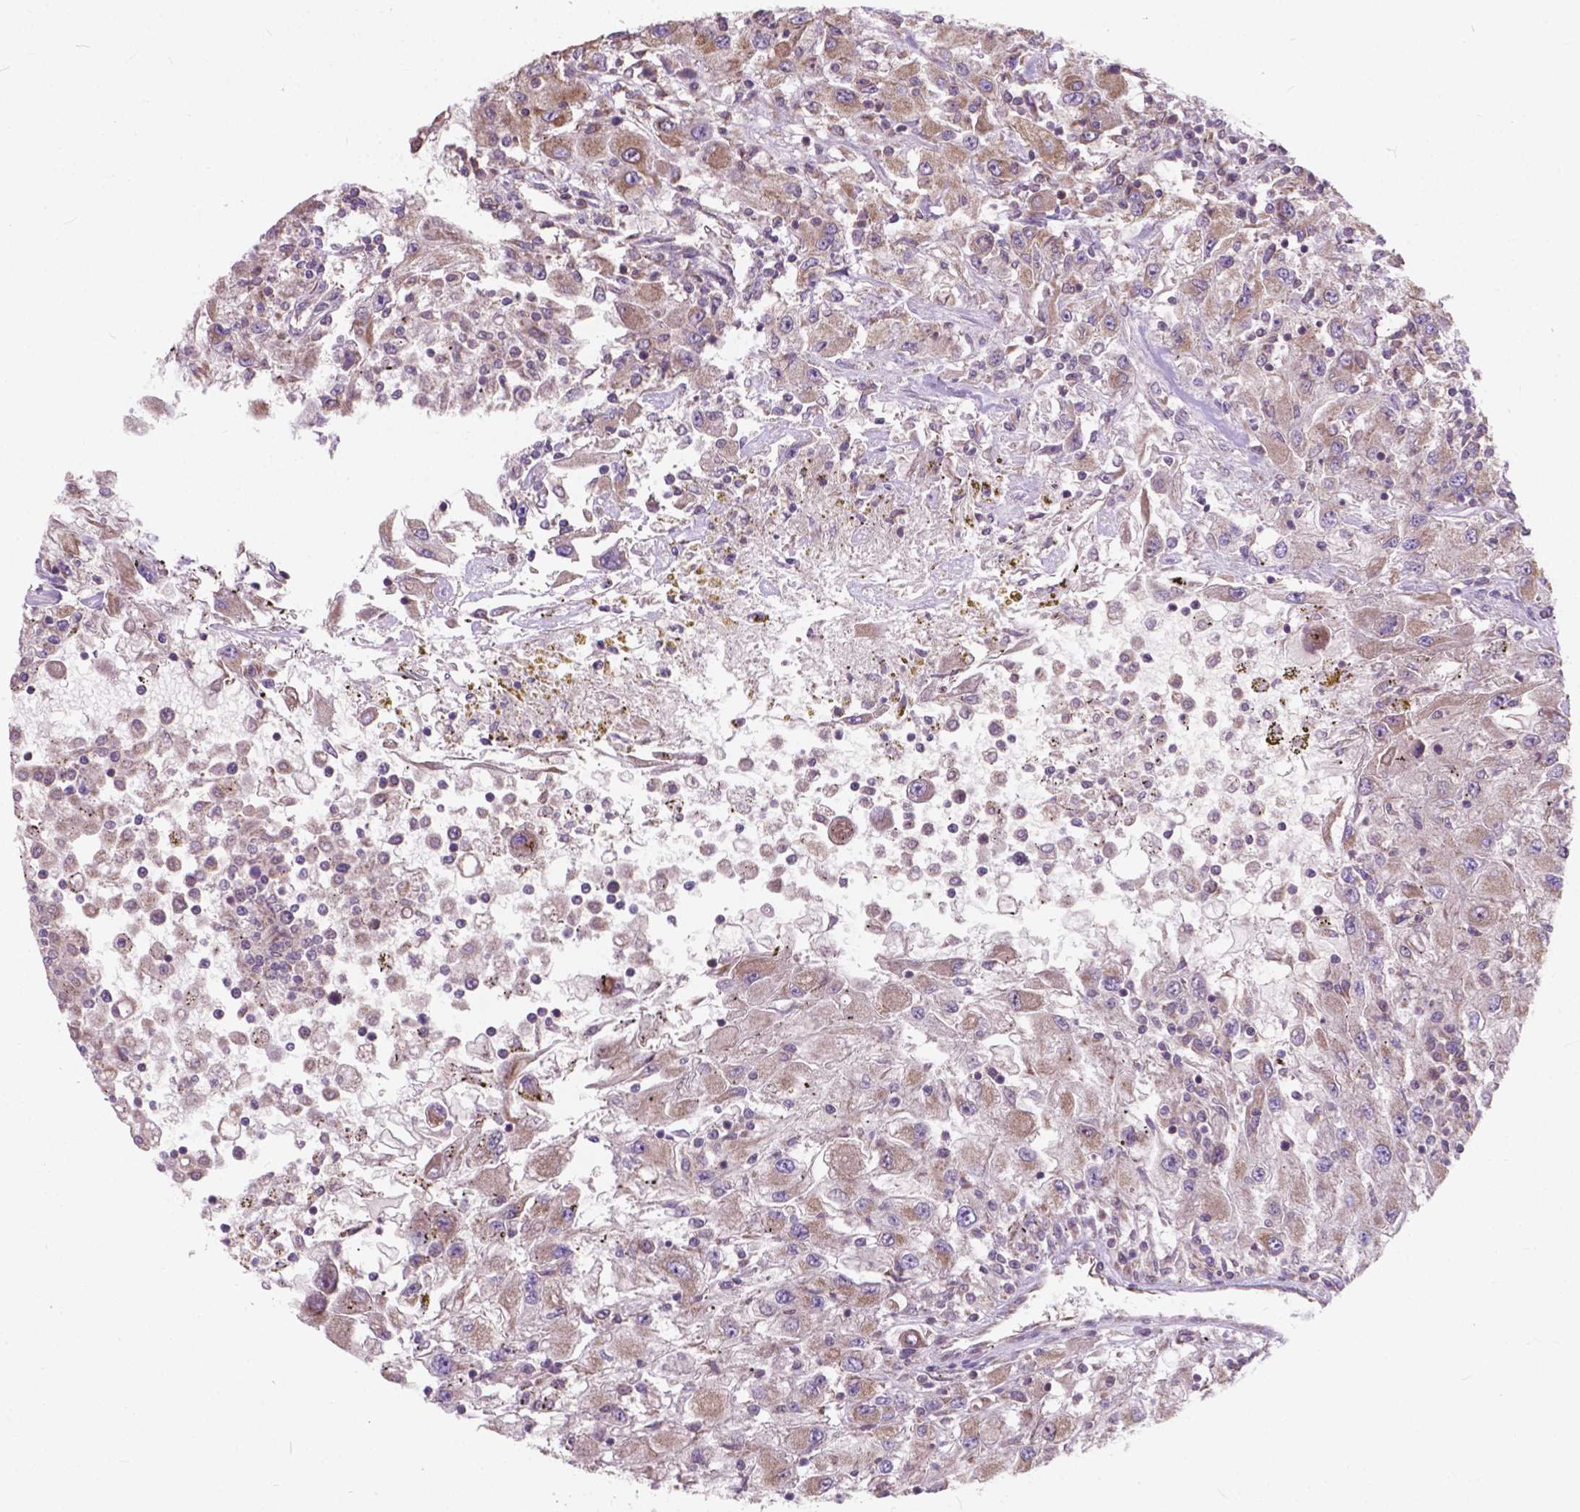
{"staining": {"intensity": "moderate", "quantity": "<25%", "location": "cytoplasmic/membranous"}, "tissue": "renal cancer", "cell_type": "Tumor cells", "image_type": "cancer", "snomed": [{"axis": "morphology", "description": "Adenocarcinoma, NOS"}, {"axis": "topography", "description": "Kidney"}], "caption": "The image displays a brown stain indicating the presence of a protein in the cytoplasmic/membranous of tumor cells in renal cancer.", "gene": "MRPL33", "patient": {"sex": "female", "age": 67}}